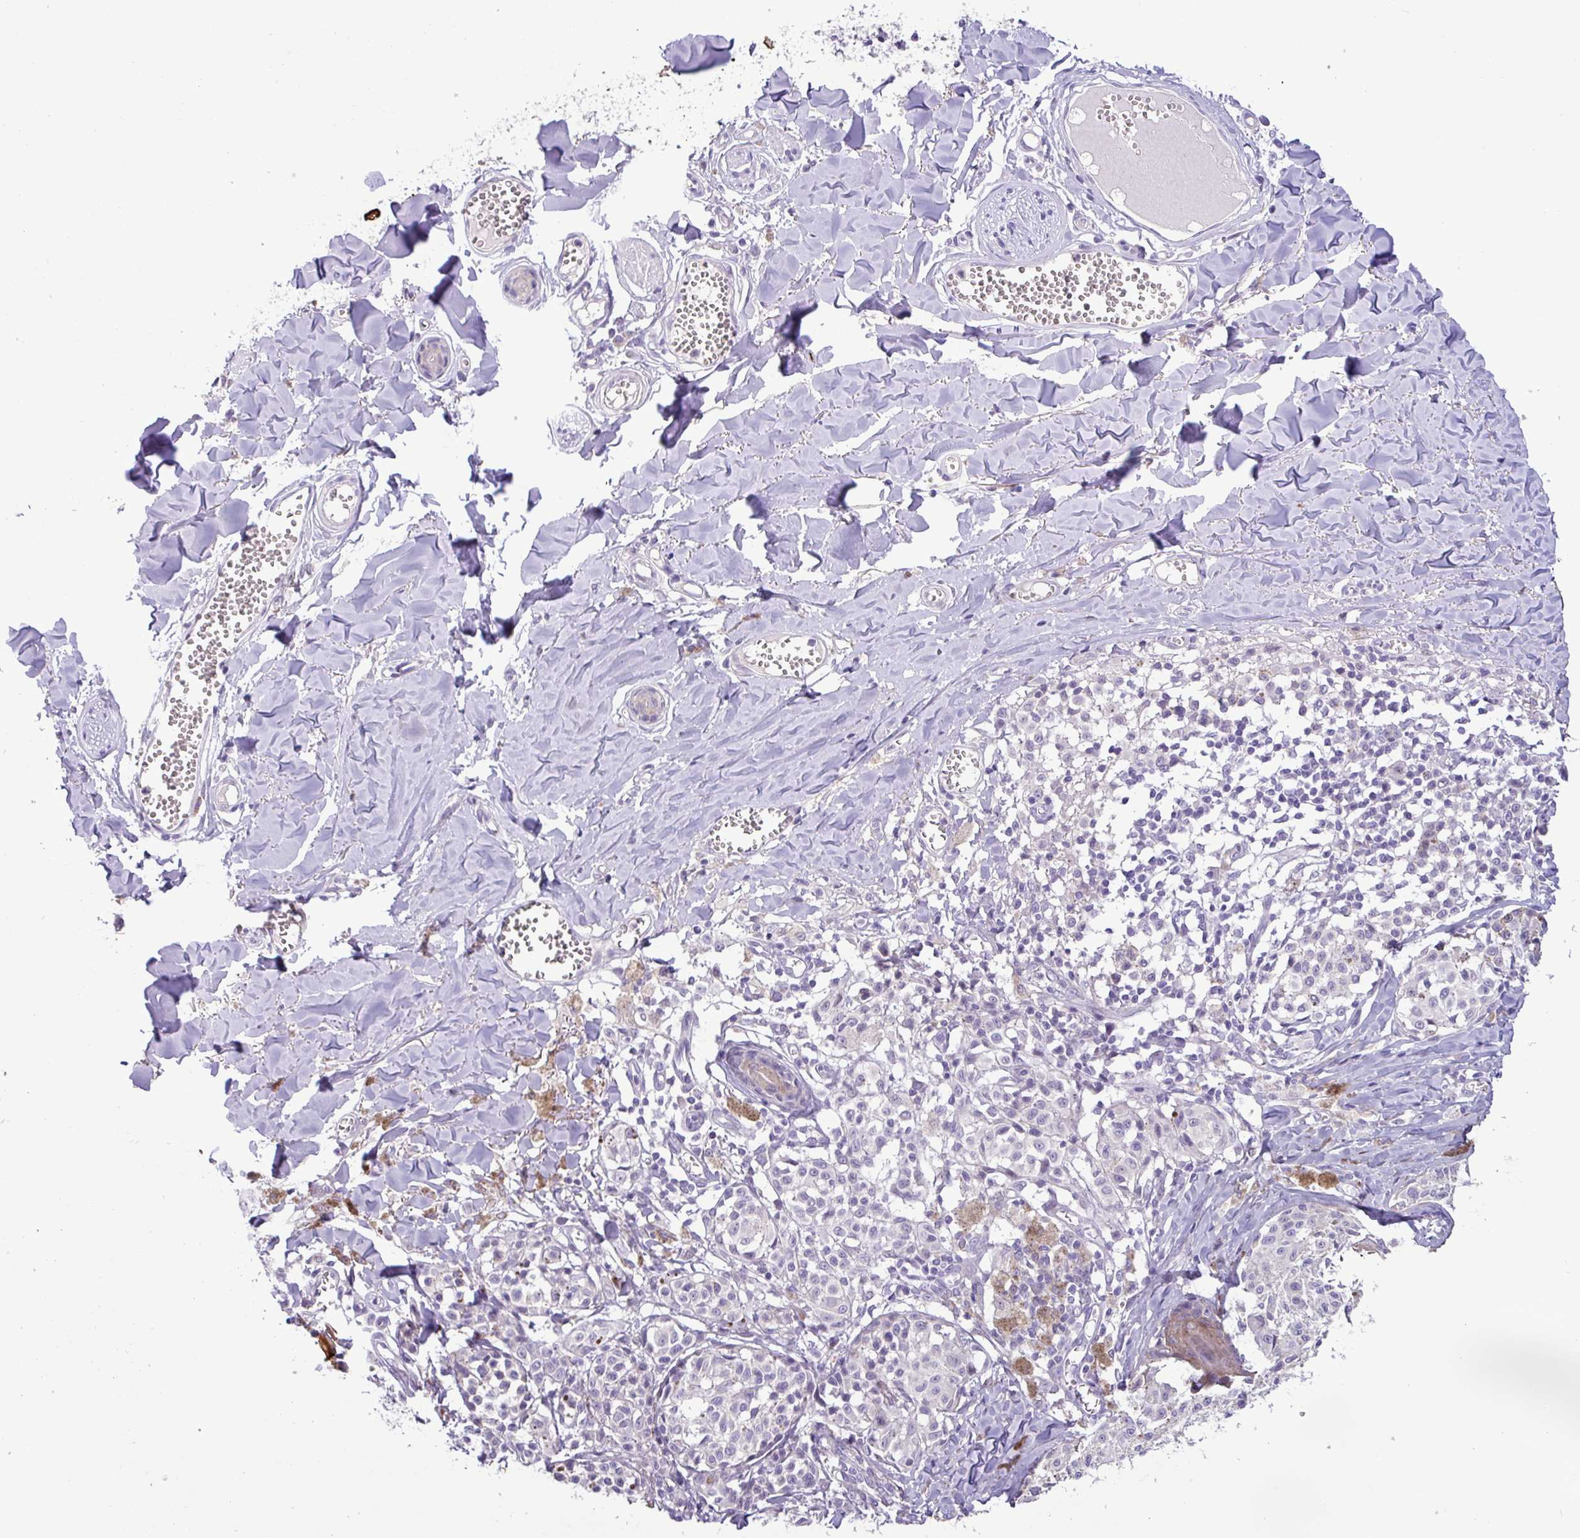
{"staining": {"intensity": "negative", "quantity": "none", "location": "none"}, "tissue": "melanoma", "cell_type": "Tumor cells", "image_type": "cancer", "snomed": [{"axis": "morphology", "description": "Malignant melanoma, NOS"}, {"axis": "topography", "description": "Skin"}], "caption": "Protein analysis of melanoma displays no significant positivity in tumor cells. Brightfield microscopy of IHC stained with DAB (brown) and hematoxylin (blue), captured at high magnification.", "gene": "PNLDC1", "patient": {"sex": "female", "age": 43}}